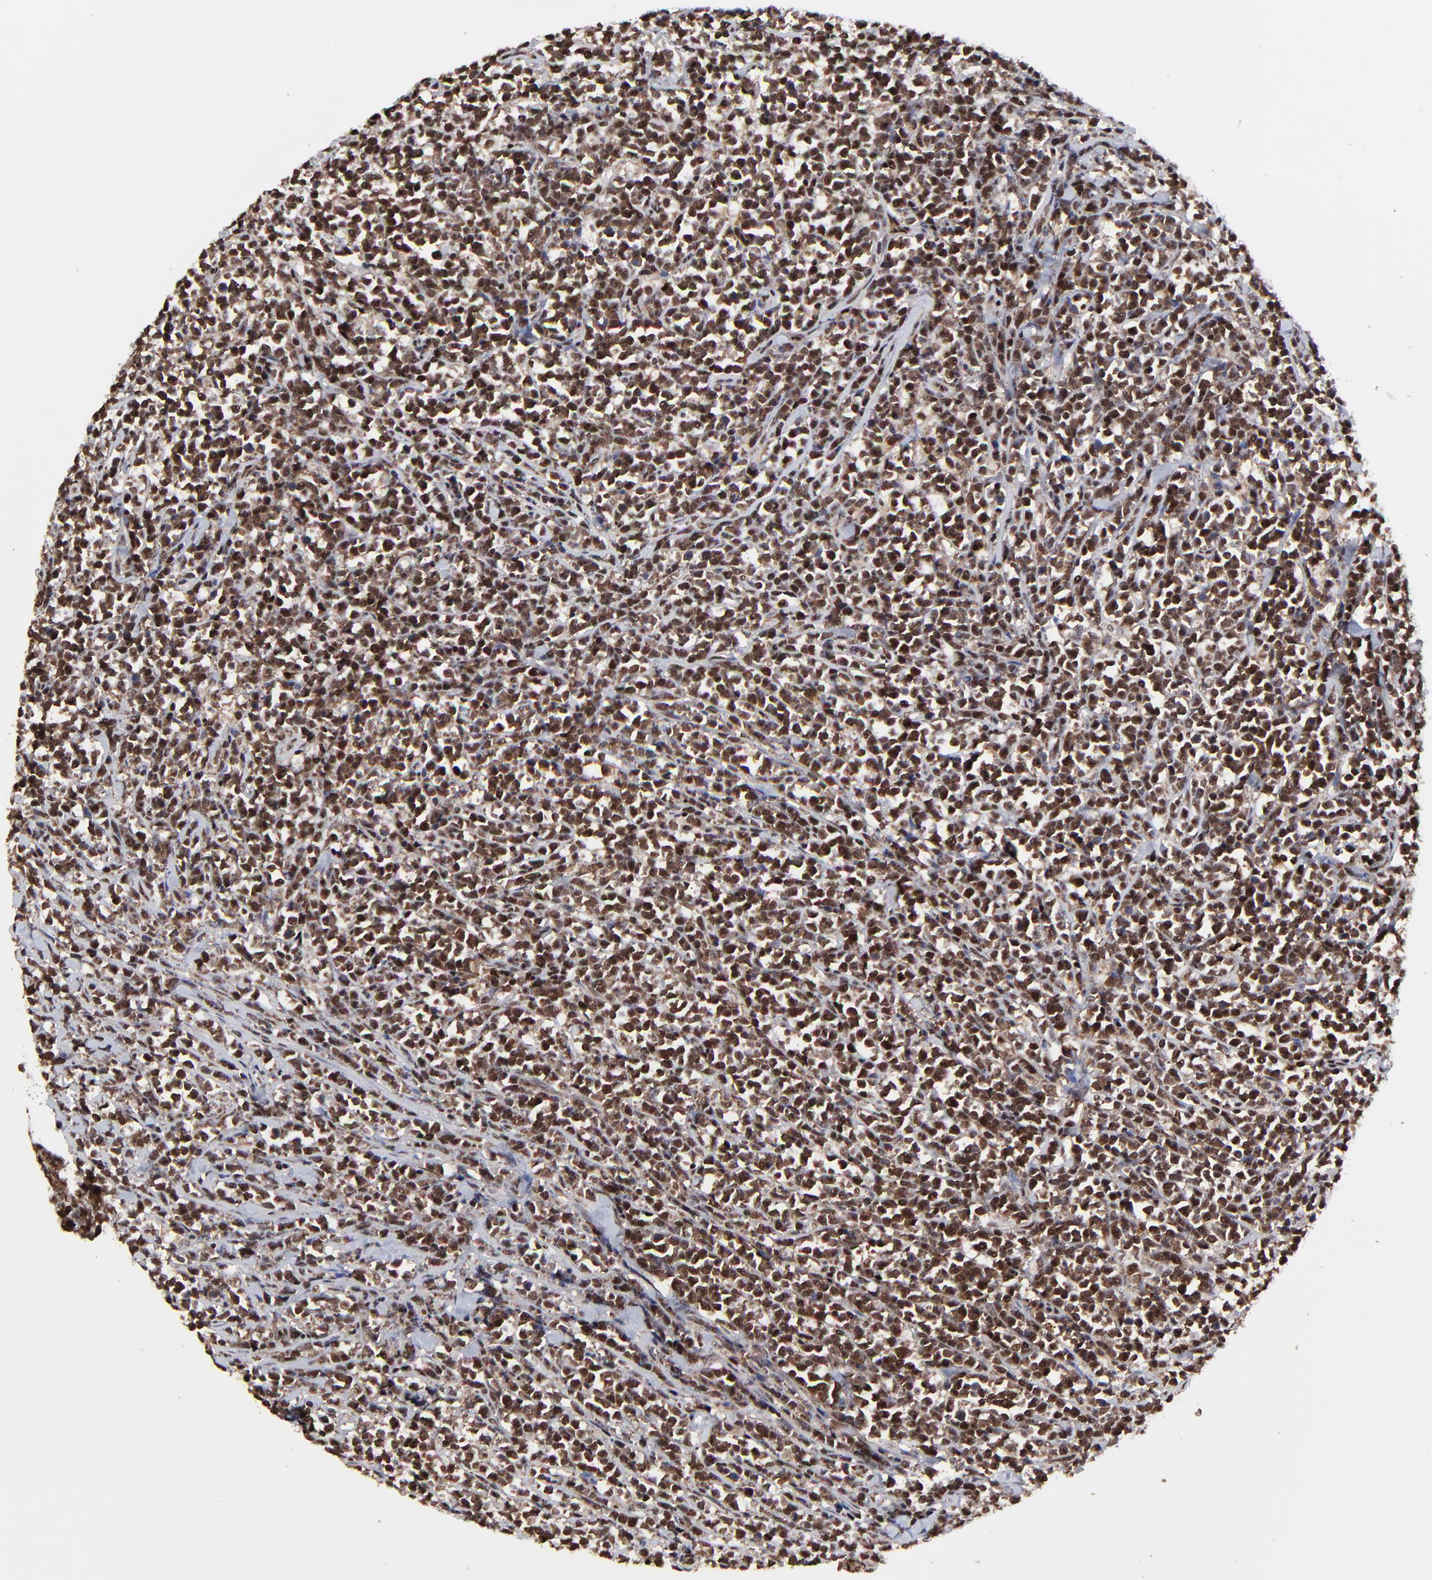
{"staining": {"intensity": "moderate", "quantity": ">75%", "location": "nuclear"}, "tissue": "lymphoma", "cell_type": "Tumor cells", "image_type": "cancer", "snomed": [{"axis": "morphology", "description": "Malignant lymphoma, non-Hodgkin's type, High grade"}, {"axis": "topography", "description": "Small intestine"}, {"axis": "topography", "description": "Colon"}], "caption": "This is a micrograph of immunohistochemistry (IHC) staining of malignant lymphoma, non-Hodgkin's type (high-grade), which shows moderate positivity in the nuclear of tumor cells.", "gene": "RBM22", "patient": {"sex": "male", "age": 8}}